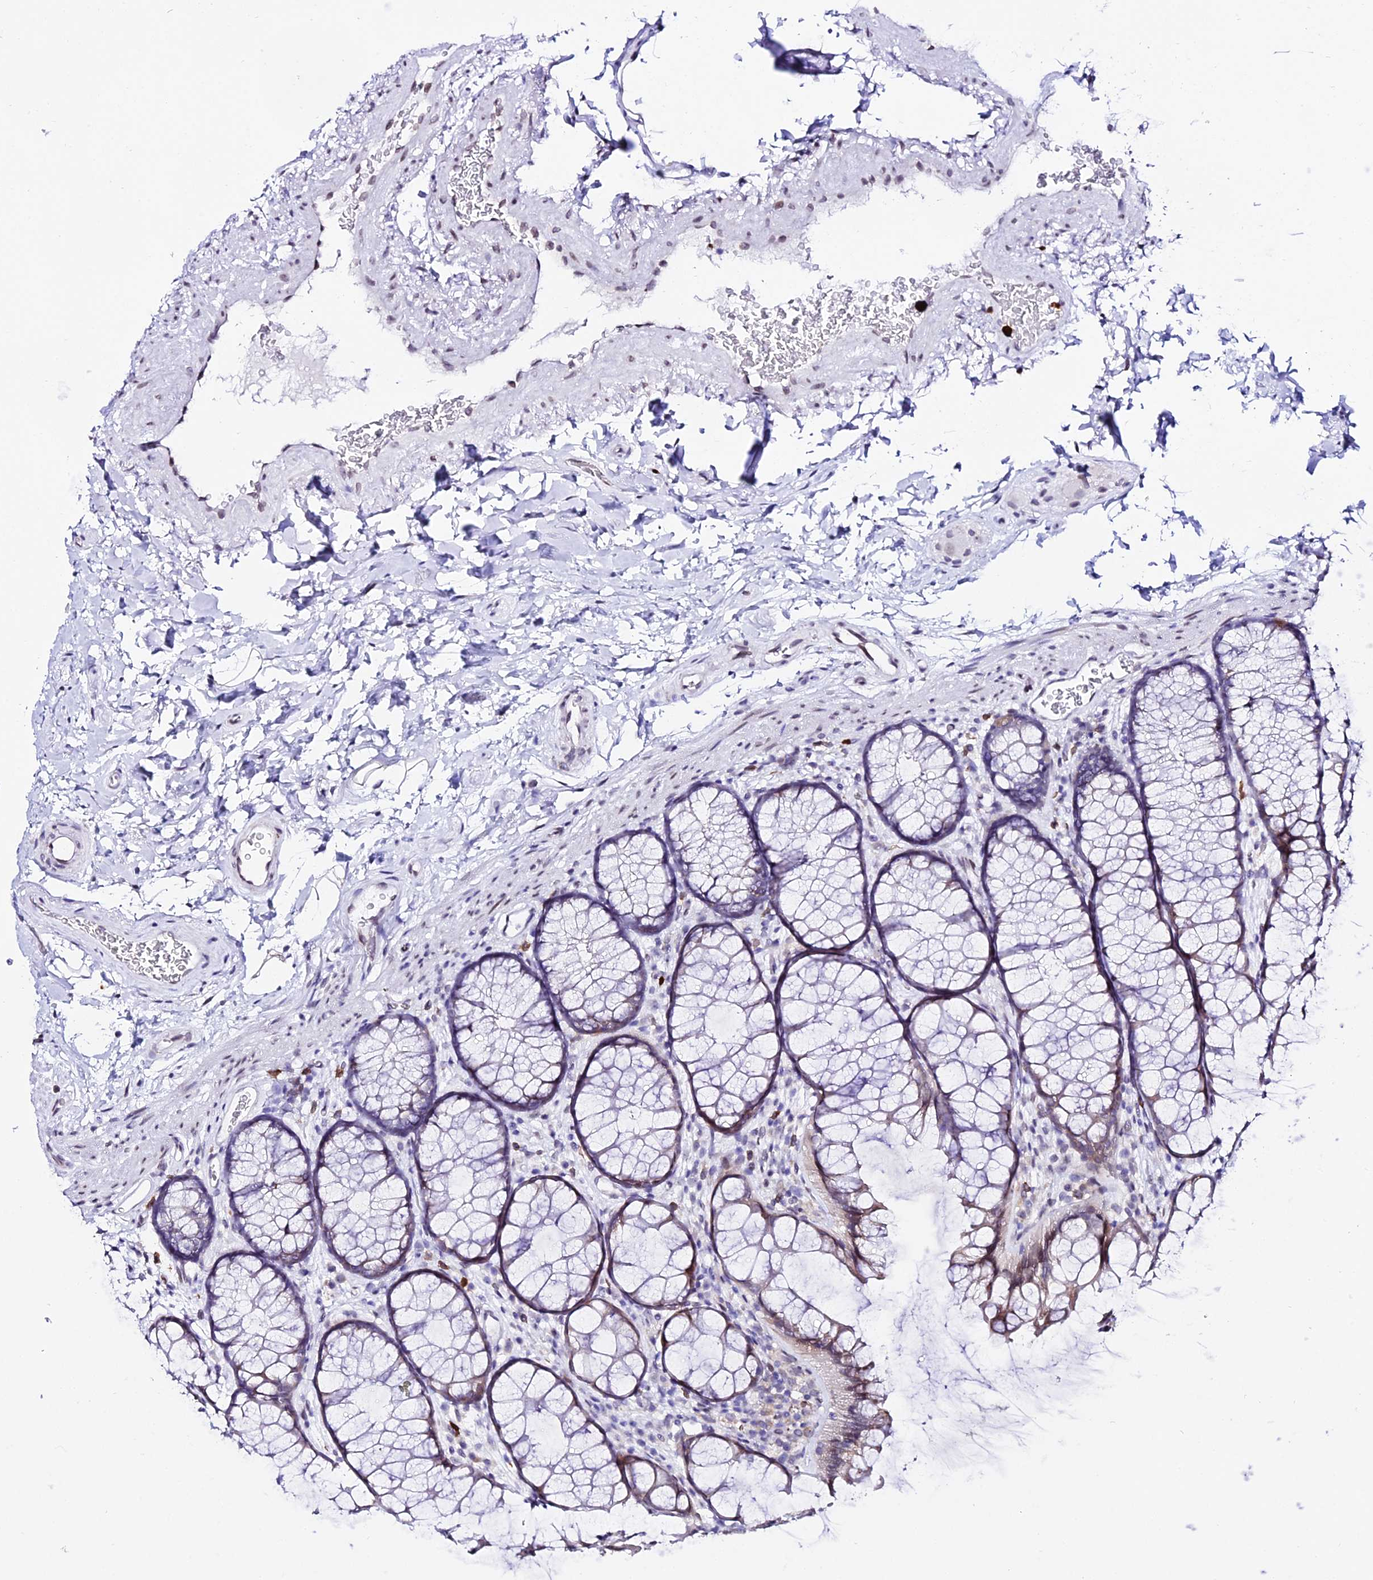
{"staining": {"intensity": "weak", "quantity": "<25%", "location": "cytoplasmic/membranous,nuclear"}, "tissue": "colon", "cell_type": "Endothelial cells", "image_type": "normal", "snomed": [{"axis": "morphology", "description": "Normal tissue, NOS"}, {"axis": "topography", "description": "Colon"}], "caption": "Image shows no significant protein staining in endothelial cells of unremarkable colon. (DAB (3,3'-diaminobenzidine) immunohistochemistry (IHC) with hematoxylin counter stain).", "gene": "MCM10", "patient": {"sex": "female", "age": 82}}